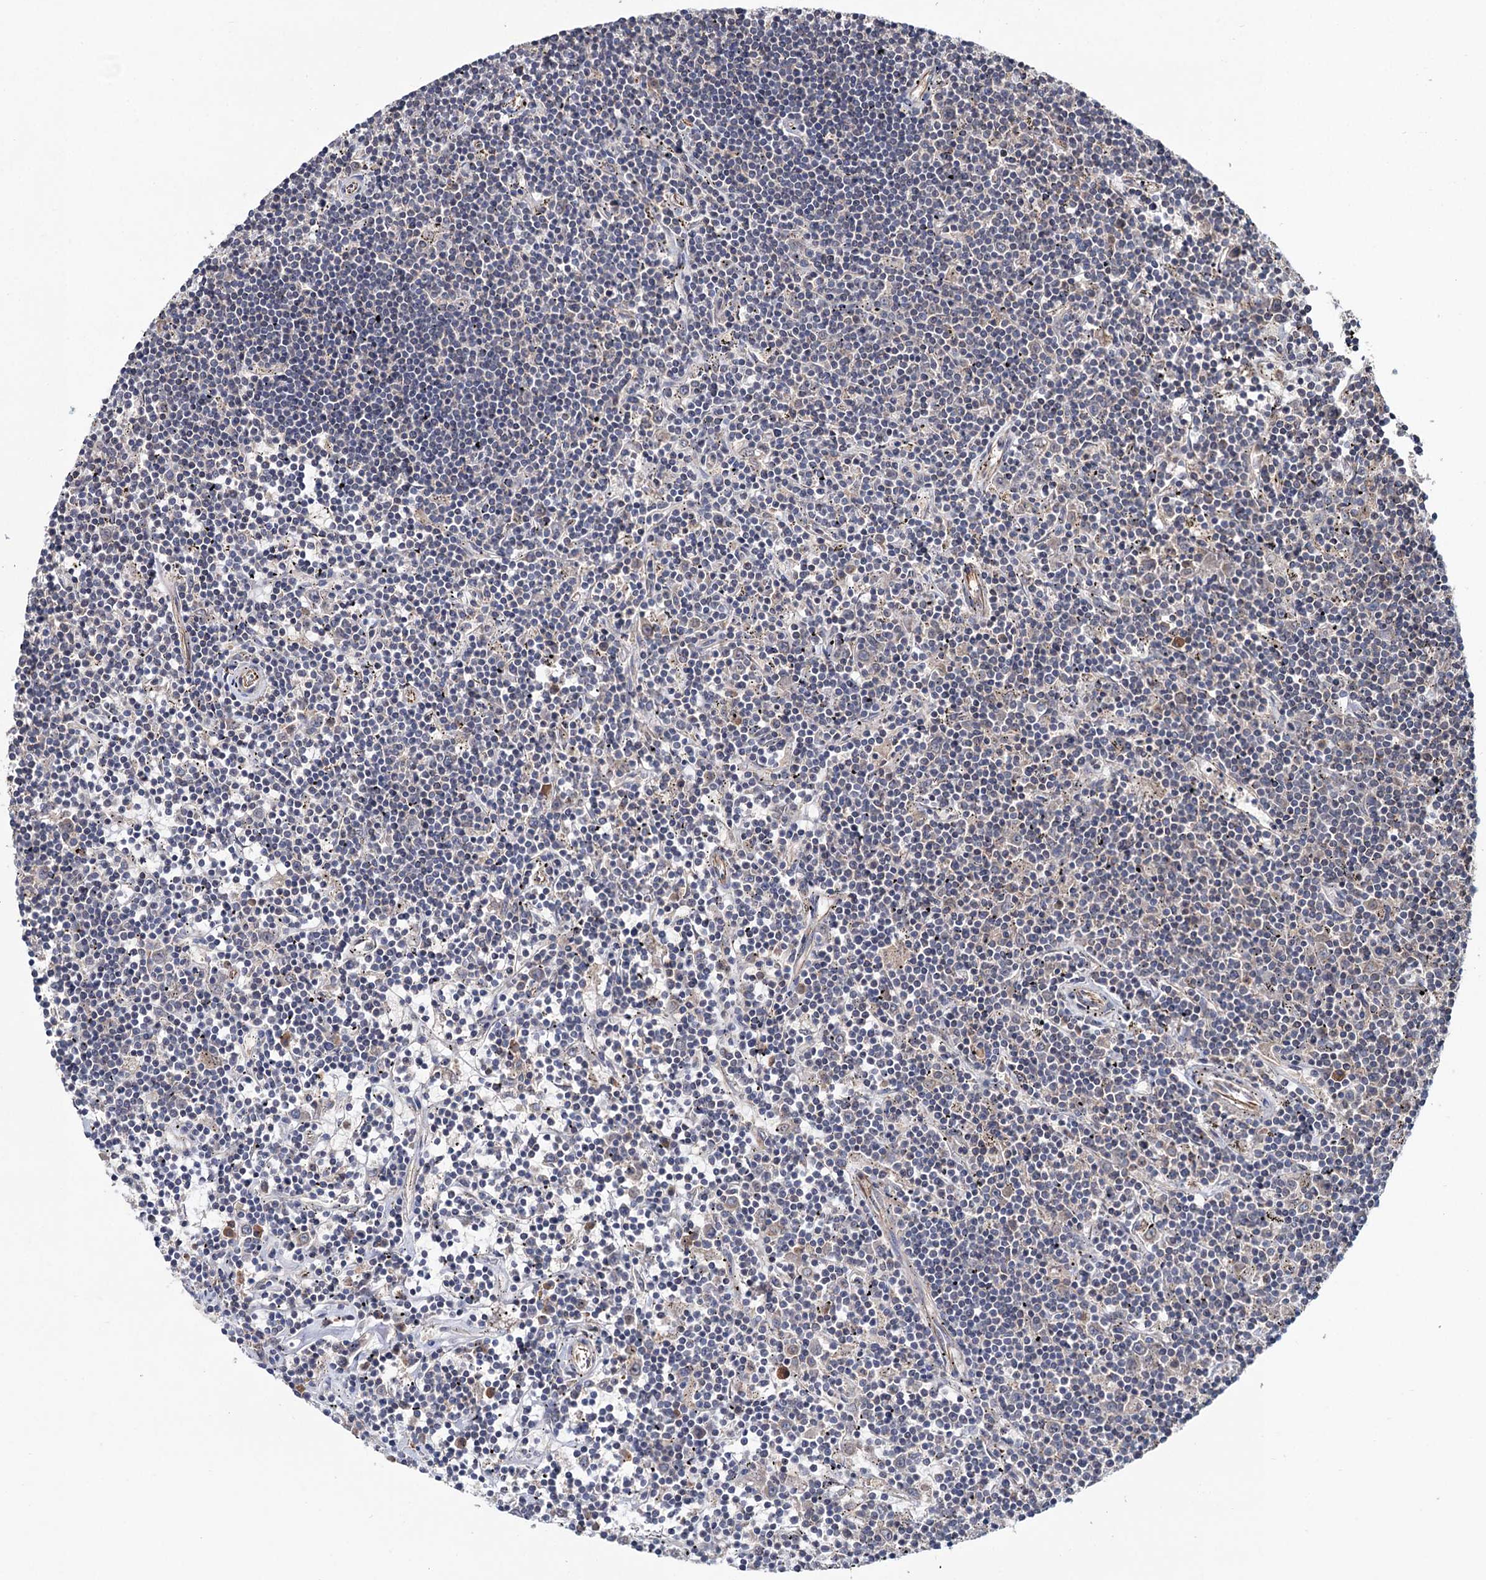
{"staining": {"intensity": "negative", "quantity": "none", "location": "none"}, "tissue": "lymphoma", "cell_type": "Tumor cells", "image_type": "cancer", "snomed": [{"axis": "morphology", "description": "Malignant lymphoma, non-Hodgkin's type, Low grade"}, {"axis": "topography", "description": "Spleen"}], "caption": "High magnification brightfield microscopy of low-grade malignant lymphoma, non-Hodgkin's type stained with DAB (brown) and counterstained with hematoxylin (blue): tumor cells show no significant staining.", "gene": "MTRR", "patient": {"sex": "male", "age": 76}}